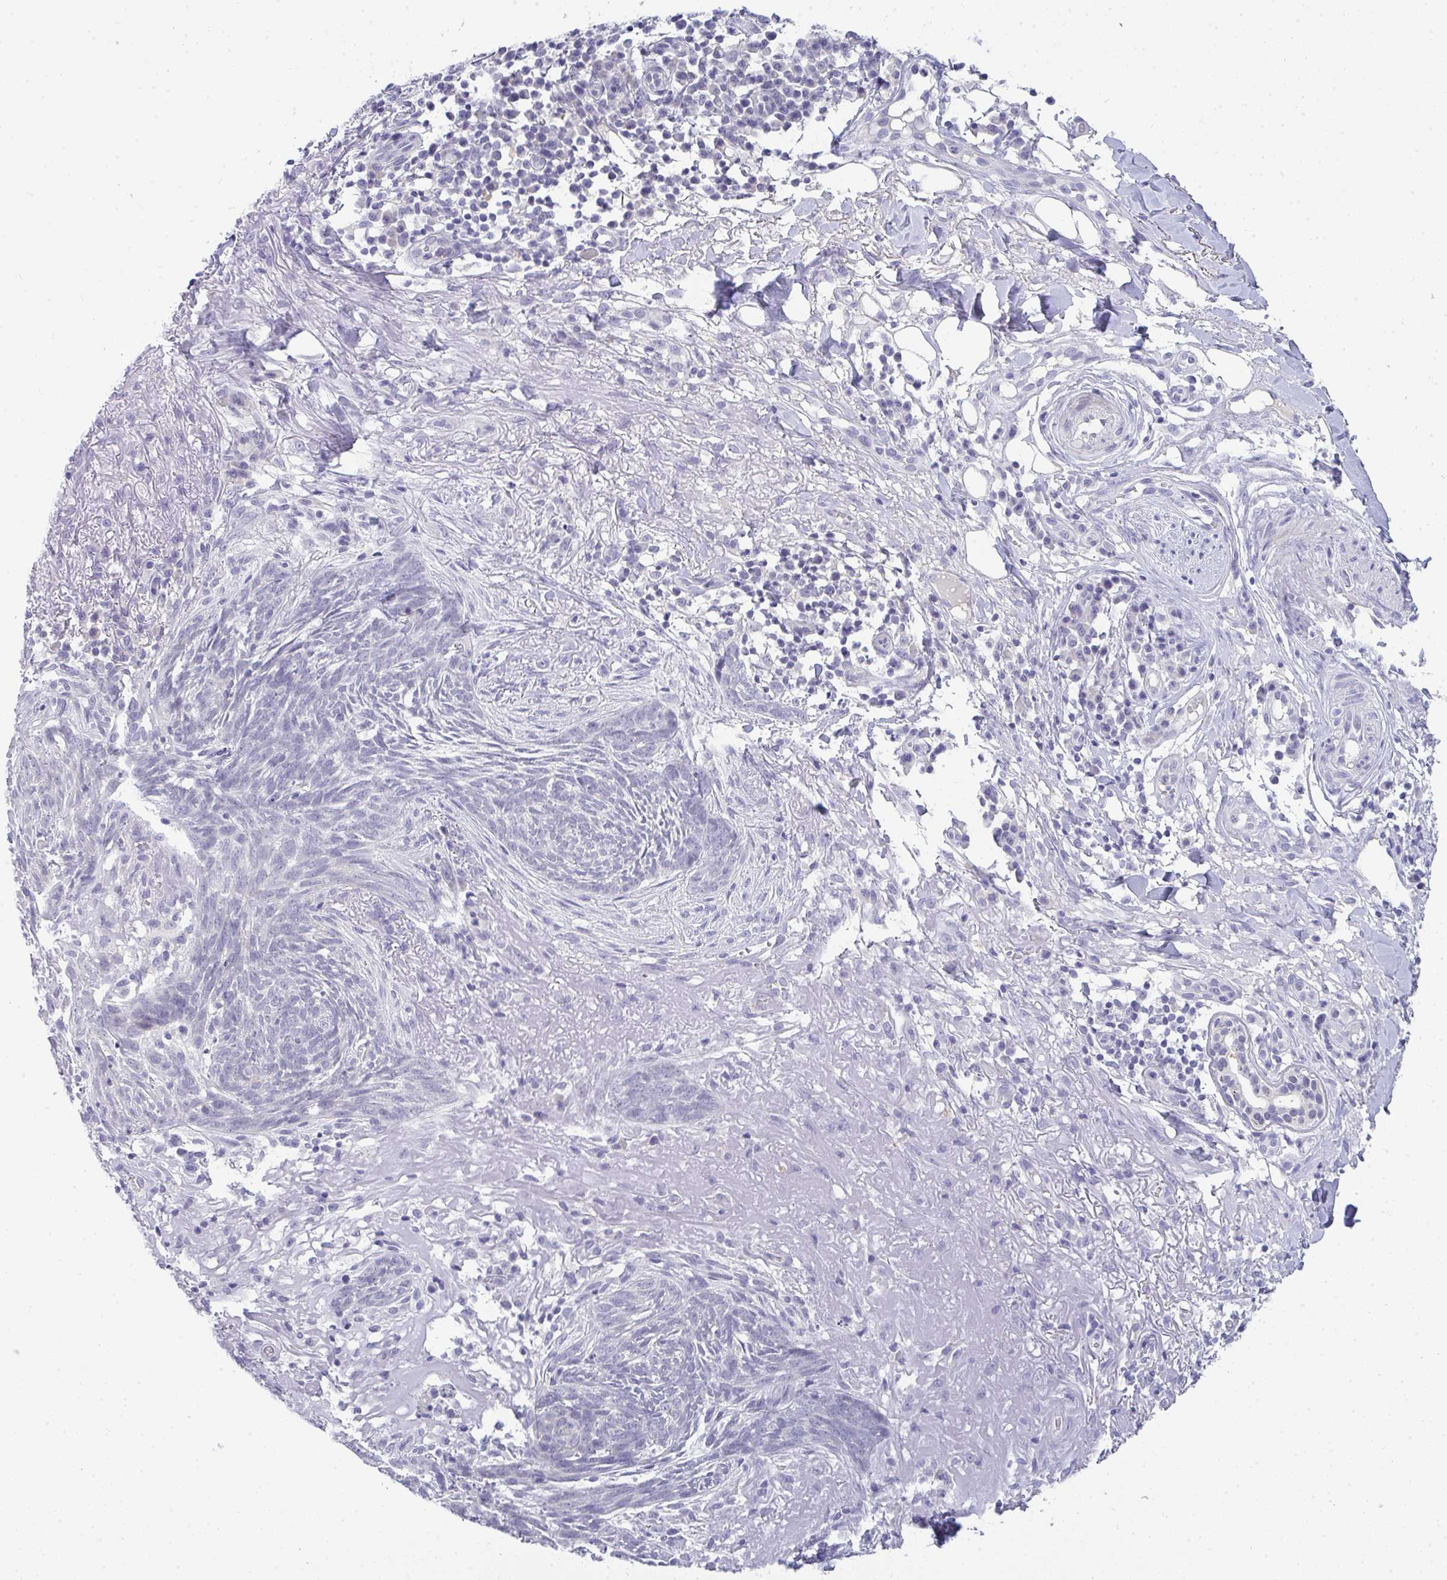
{"staining": {"intensity": "negative", "quantity": "none", "location": "none"}, "tissue": "skin cancer", "cell_type": "Tumor cells", "image_type": "cancer", "snomed": [{"axis": "morphology", "description": "Basal cell carcinoma"}, {"axis": "topography", "description": "Skin"}], "caption": "Human skin cancer stained for a protein using immunohistochemistry (IHC) exhibits no staining in tumor cells.", "gene": "TMEM82", "patient": {"sex": "female", "age": 93}}